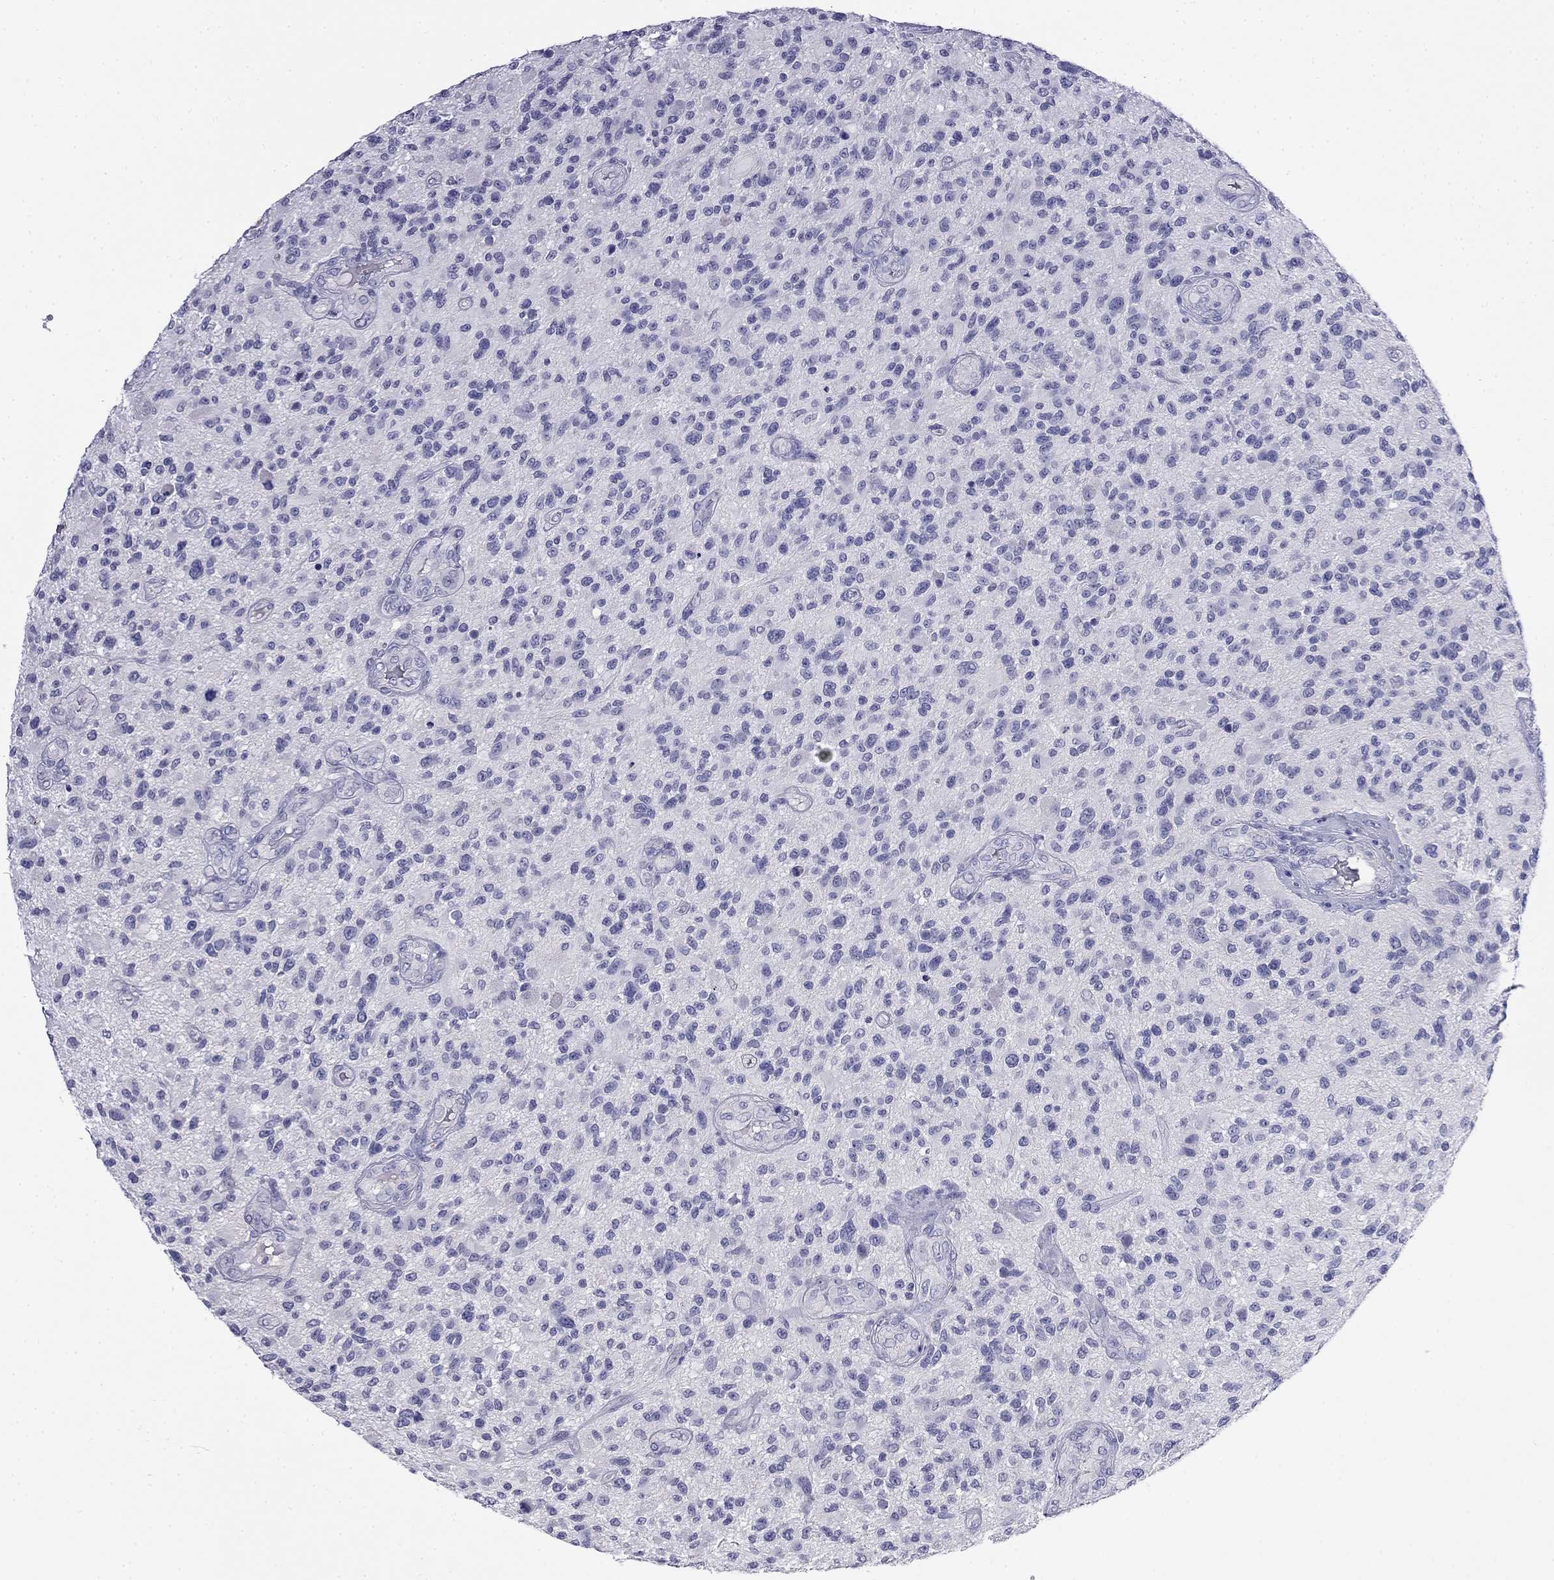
{"staining": {"intensity": "negative", "quantity": "none", "location": "none"}, "tissue": "glioma", "cell_type": "Tumor cells", "image_type": "cancer", "snomed": [{"axis": "morphology", "description": "Glioma, malignant, High grade"}, {"axis": "topography", "description": "Brain"}], "caption": "IHC of human high-grade glioma (malignant) exhibits no positivity in tumor cells. Brightfield microscopy of immunohistochemistry (IHC) stained with DAB (brown) and hematoxylin (blue), captured at high magnification.", "gene": "MYO15A", "patient": {"sex": "male", "age": 47}}